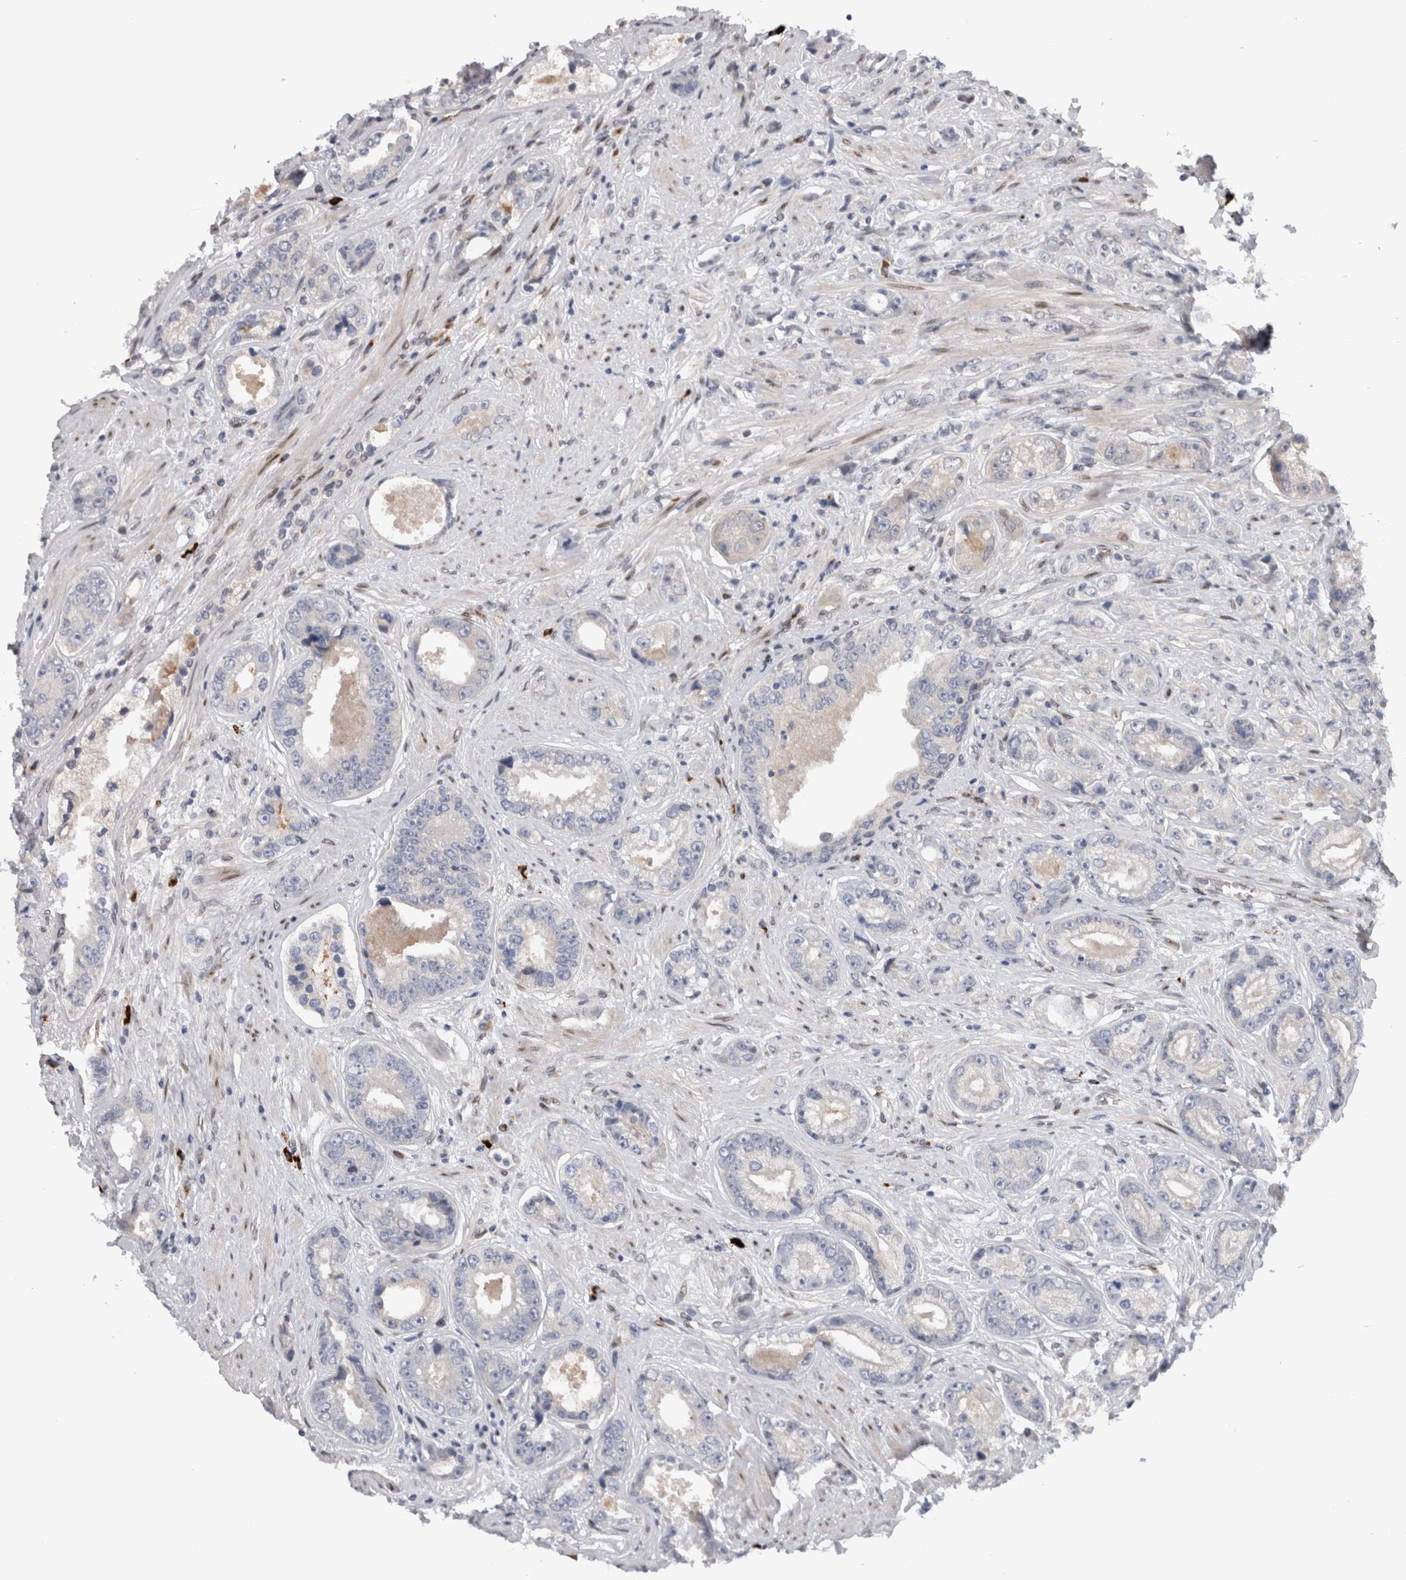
{"staining": {"intensity": "negative", "quantity": "none", "location": "none"}, "tissue": "prostate cancer", "cell_type": "Tumor cells", "image_type": "cancer", "snomed": [{"axis": "morphology", "description": "Adenocarcinoma, High grade"}, {"axis": "topography", "description": "Prostate"}], "caption": "DAB (3,3'-diaminobenzidine) immunohistochemical staining of prostate adenocarcinoma (high-grade) displays no significant staining in tumor cells.", "gene": "DMTN", "patient": {"sex": "male", "age": 61}}